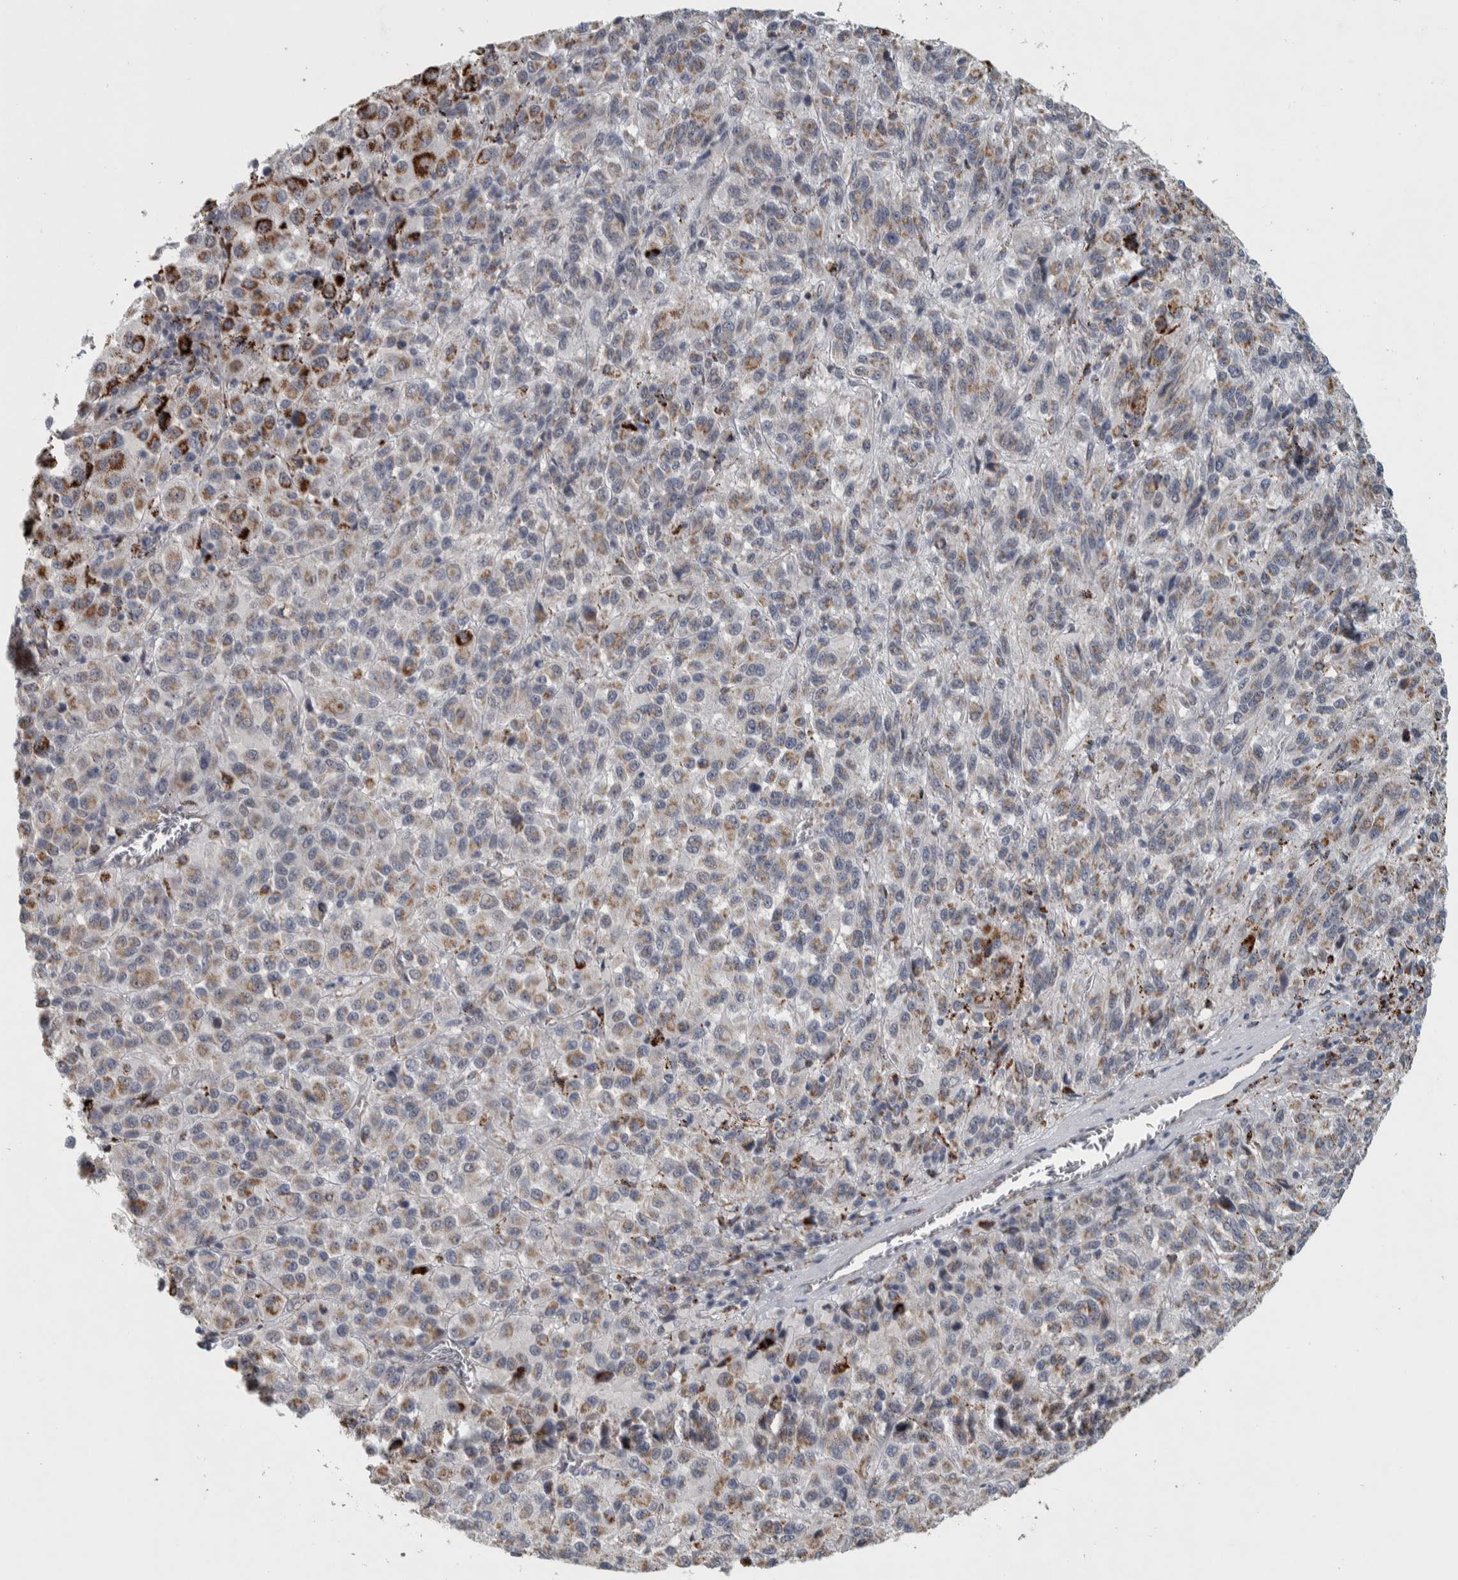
{"staining": {"intensity": "weak", "quantity": "25%-75%", "location": "cytoplasmic/membranous"}, "tissue": "skin cancer", "cell_type": "Tumor cells", "image_type": "cancer", "snomed": [{"axis": "morphology", "description": "Squamous cell carcinoma, NOS"}, {"axis": "topography", "description": "Skin"}], "caption": "The immunohistochemical stain labels weak cytoplasmic/membranous expression in tumor cells of skin cancer tissue.", "gene": "FAM78A", "patient": {"sex": "female", "age": 73}}